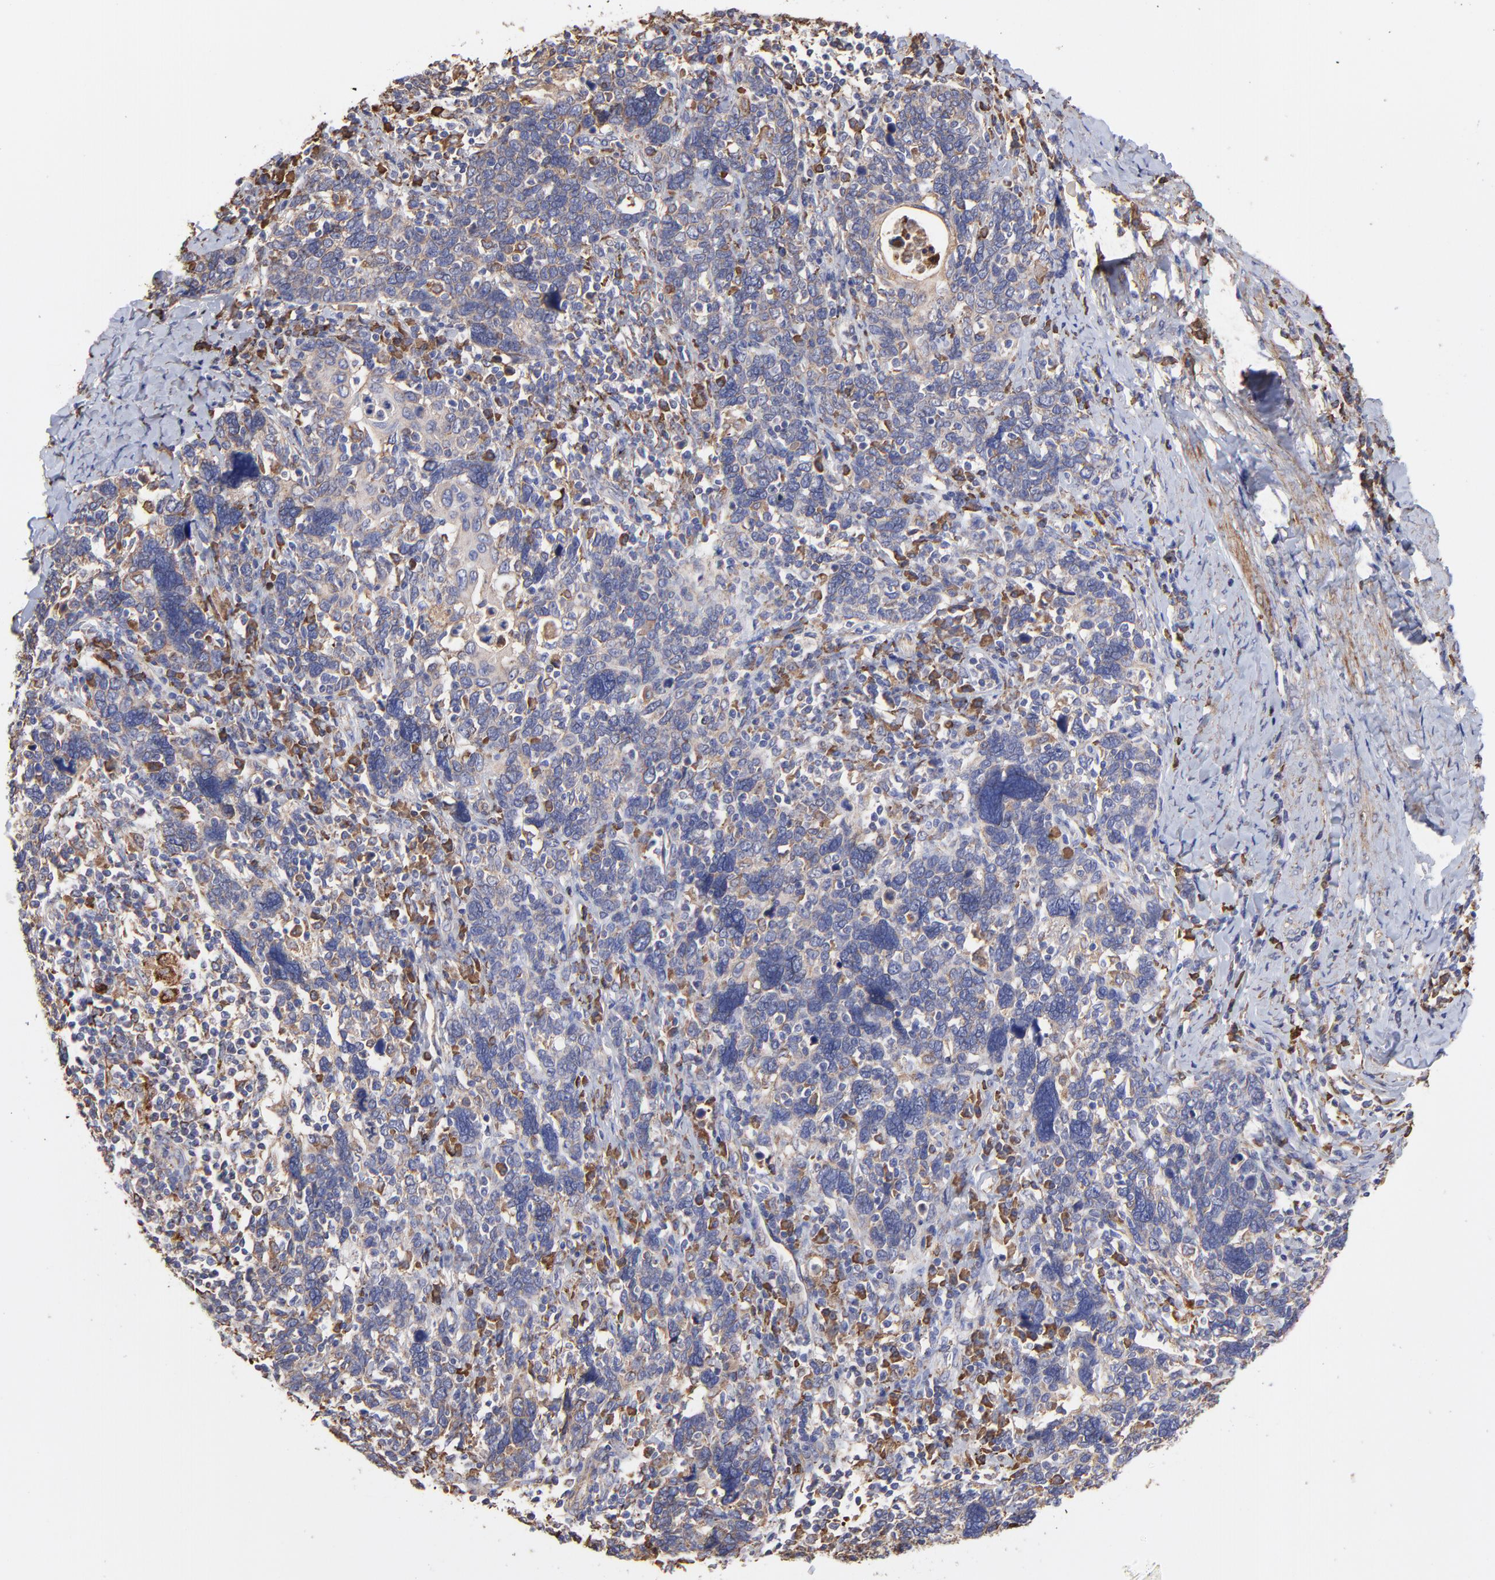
{"staining": {"intensity": "weak", "quantity": "<25%", "location": "cytoplasmic/membranous"}, "tissue": "cervical cancer", "cell_type": "Tumor cells", "image_type": "cancer", "snomed": [{"axis": "morphology", "description": "Squamous cell carcinoma, NOS"}, {"axis": "topography", "description": "Cervix"}], "caption": "This is a histopathology image of immunohistochemistry staining of cervical cancer, which shows no expression in tumor cells.", "gene": "PFKM", "patient": {"sex": "female", "age": 41}}